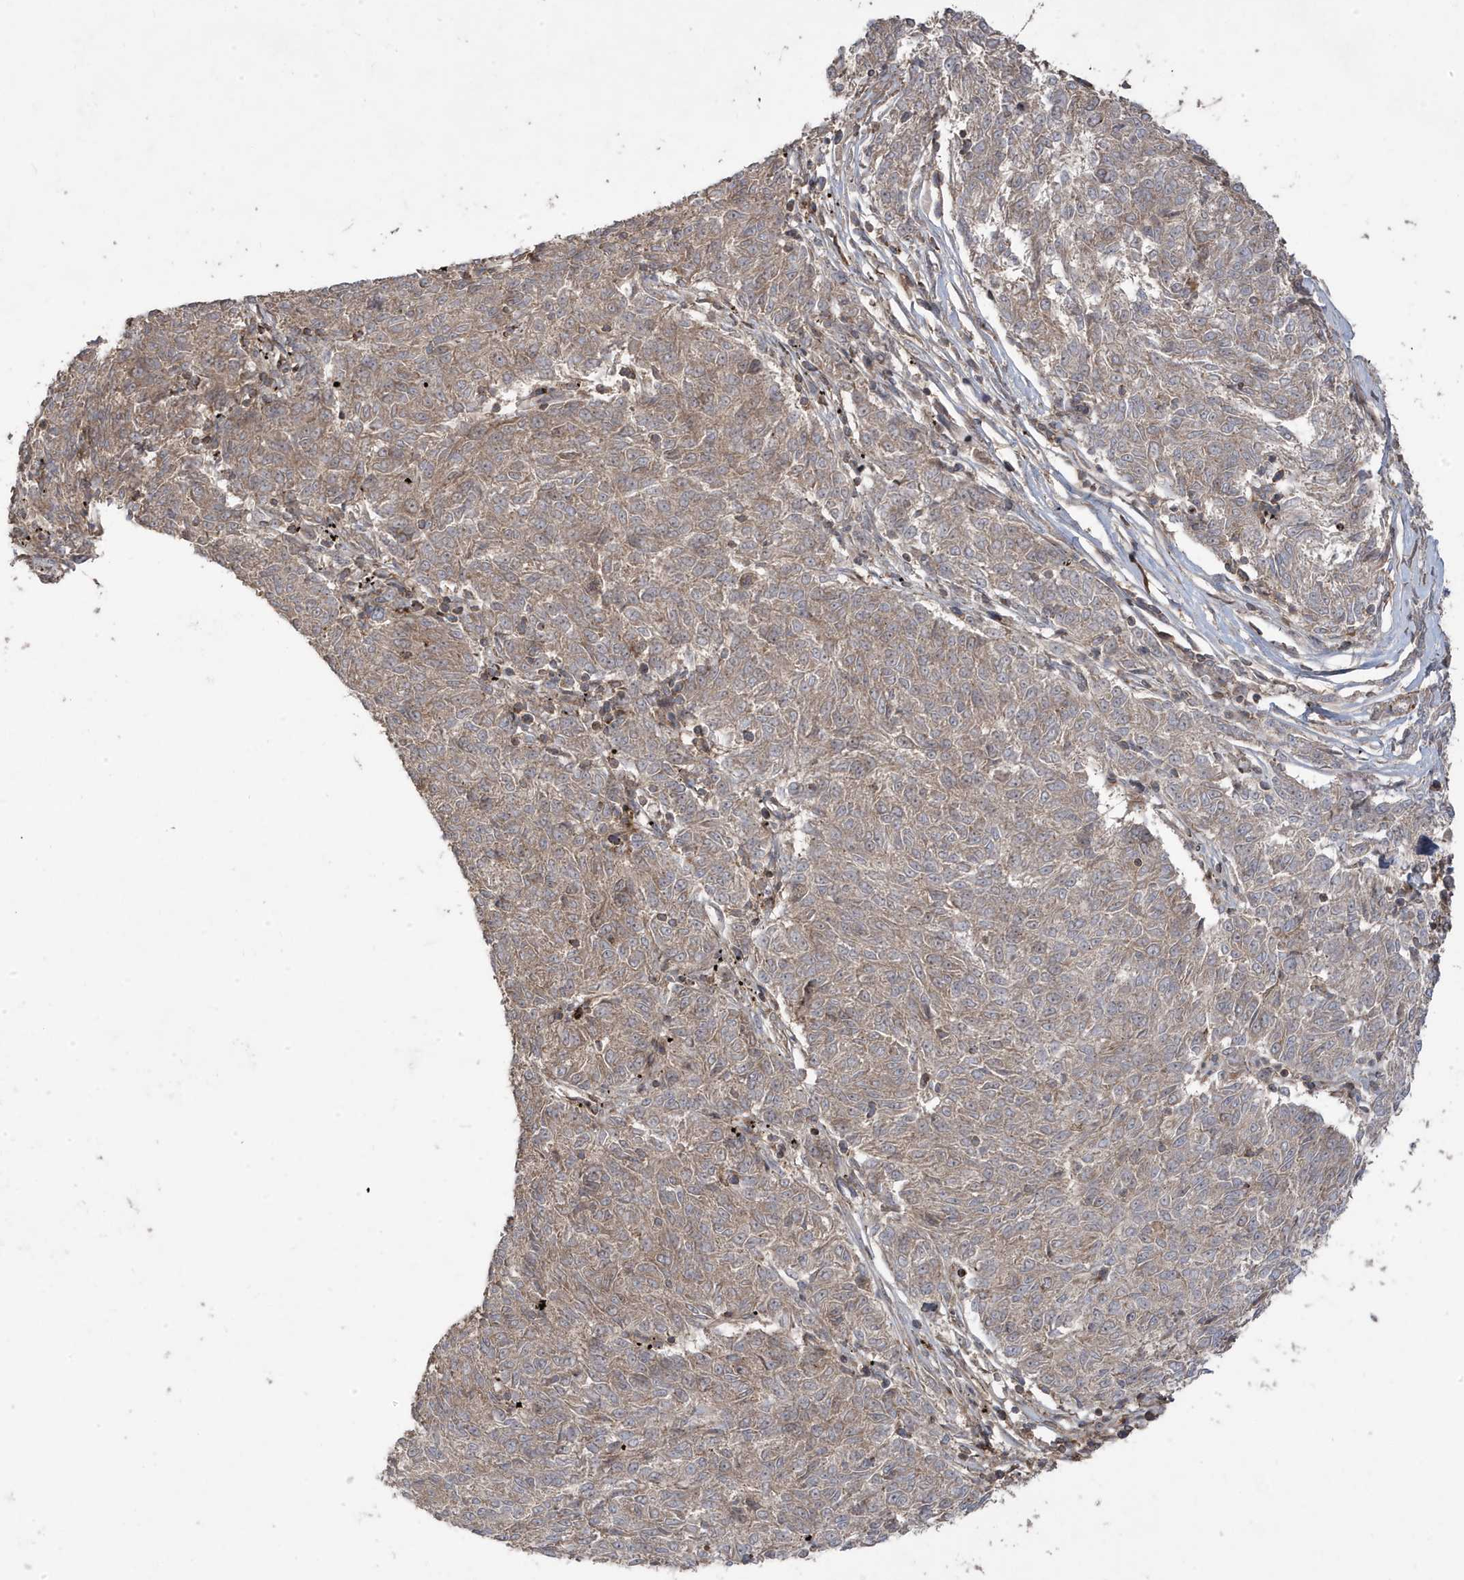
{"staining": {"intensity": "weak", "quantity": "<25%", "location": "nuclear"}, "tissue": "melanoma", "cell_type": "Tumor cells", "image_type": "cancer", "snomed": [{"axis": "morphology", "description": "Malignant melanoma, NOS"}, {"axis": "topography", "description": "Skin"}], "caption": "Immunohistochemistry (IHC) histopathology image of neoplastic tissue: melanoma stained with DAB (3,3'-diaminobenzidine) demonstrates no significant protein staining in tumor cells.", "gene": "CETN3", "patient": {"sex": "female", "age": 72}}